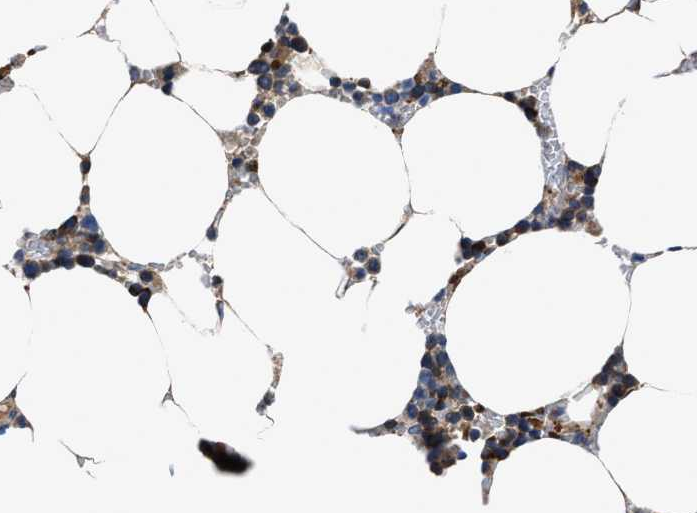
{"staining": {"intensity": "moderate", "quantity": "25%-75%", "location": "cytoplasmic/membranous"}, "tissue": "bone marrow", "cell_type": "Hematopoietic cells", "image_type": "normal", "snomed": [{"axis": "morphology", "description": "Normal tissue, NOS"}, {"axis": "topography", "description": "Bone marrow"}], "caption": "Immunohistochemistry of benign human bone marrow demonstrates medium levels of moderate cytoplasmic/membranous positivity in approximately 25%-75% of hematopoietic cells.", "gene": "RGS10", "patient": {"sex": "male", "age": 70}}